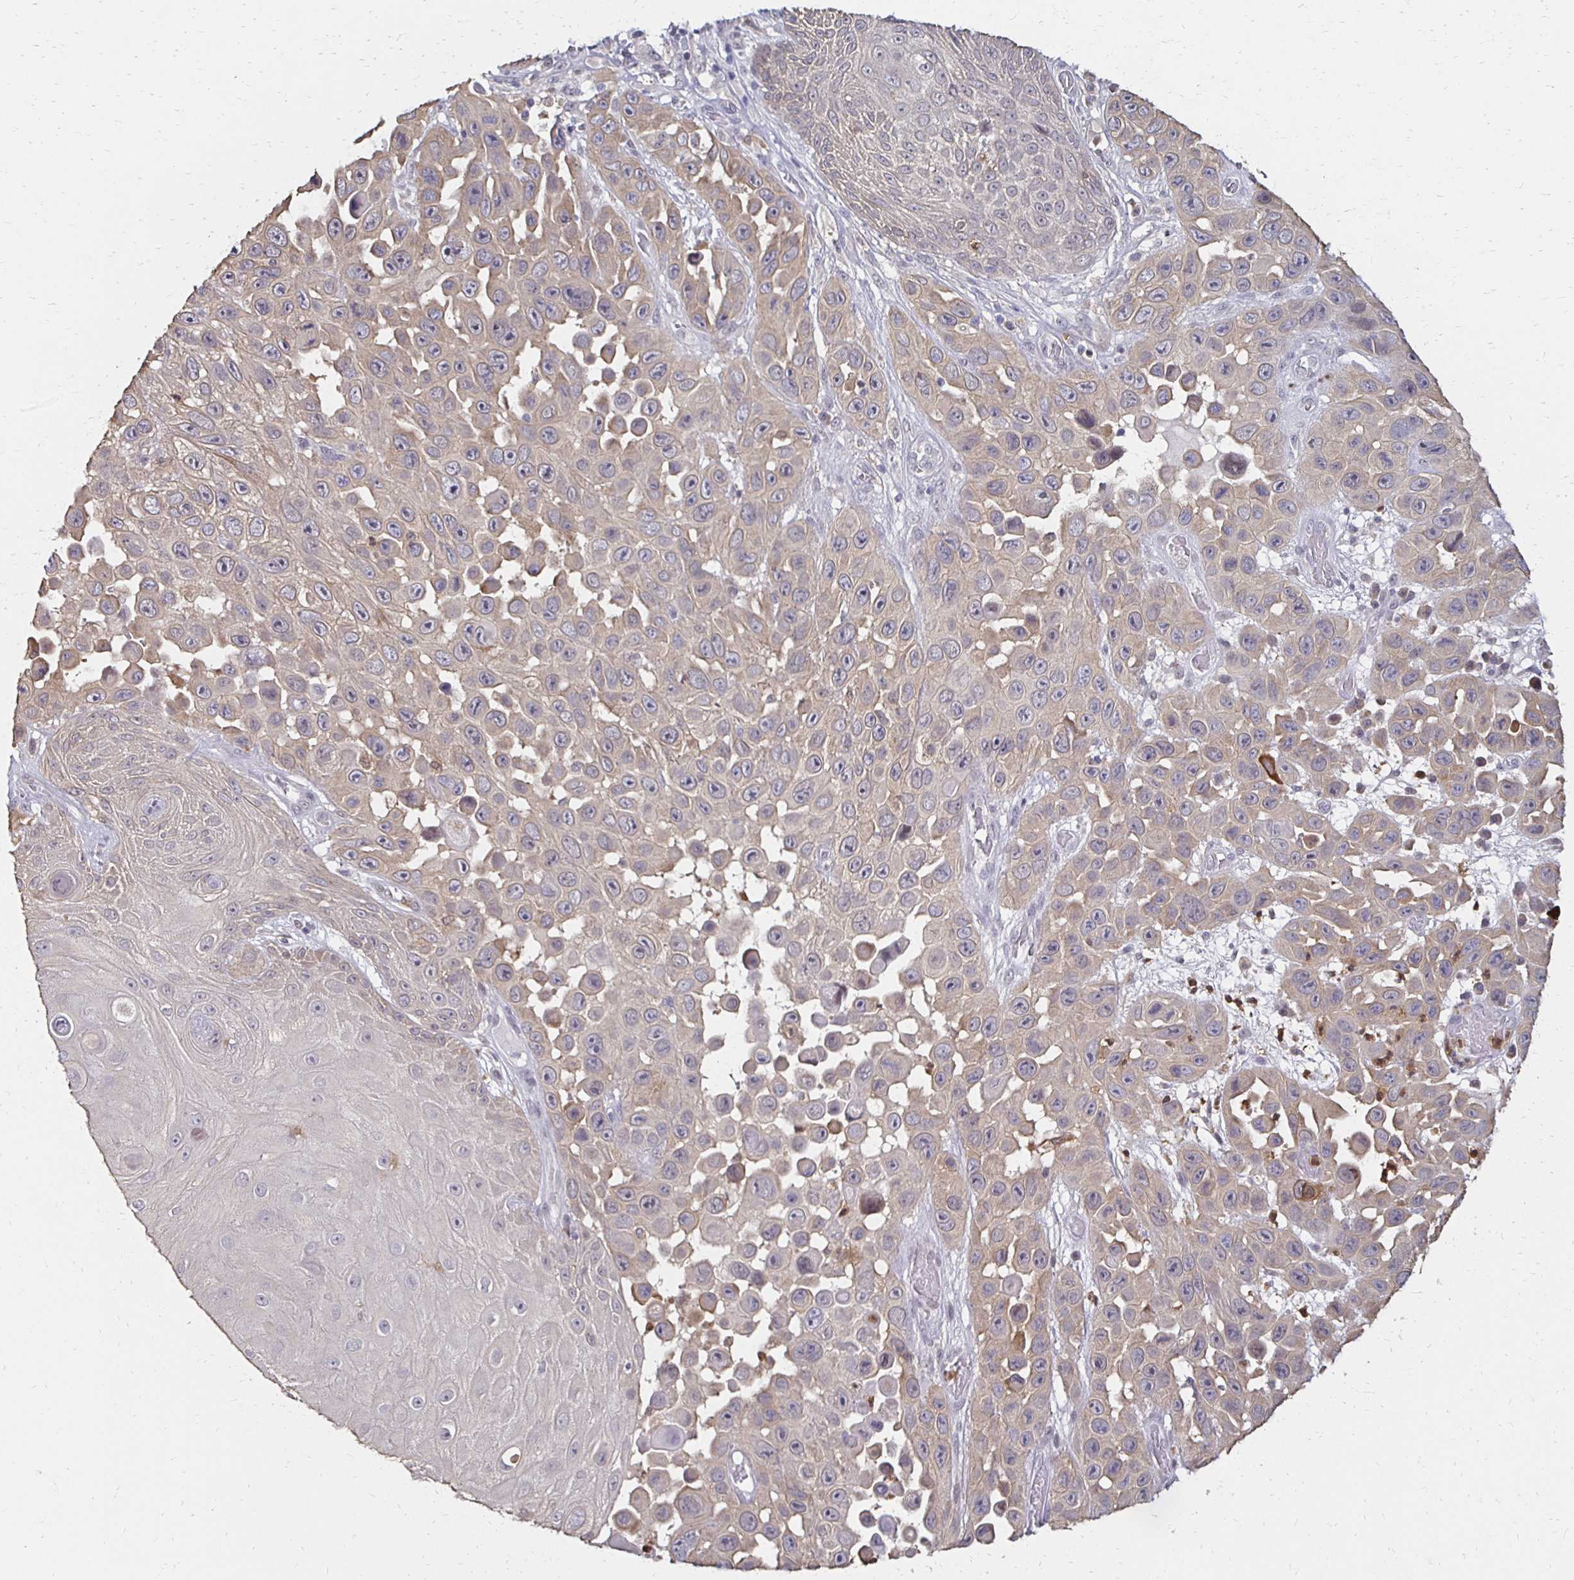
{"staining": {"intensity": "weak", "quantity": "25%-75%", "location": "cytoplasmic/membranous"}, "tissue": "skin cancer", "cell_type": "Tumor cells", "image_type": "cancer", "snomed": [{"axis": "morphology", "description": "Squamous cell carcinoma, NOS"}, {"axis": "topography", "description": "Skin"}], "caption": "IHC (DAB) staining of squamous cell carcinoma (skin) exhibits weak cytoplasmic/membranous protein expression in approximately 25%-75% of tumor cells. The staining was performed using DAB (3,3'-diaminobenzidine) to visualize the protein expression in brown, while the nuclei were stained in blue with hematoxylin (Magnification: 20x).", "gene": "PADI2", "patient": {"sex": "male", "age": 81}}